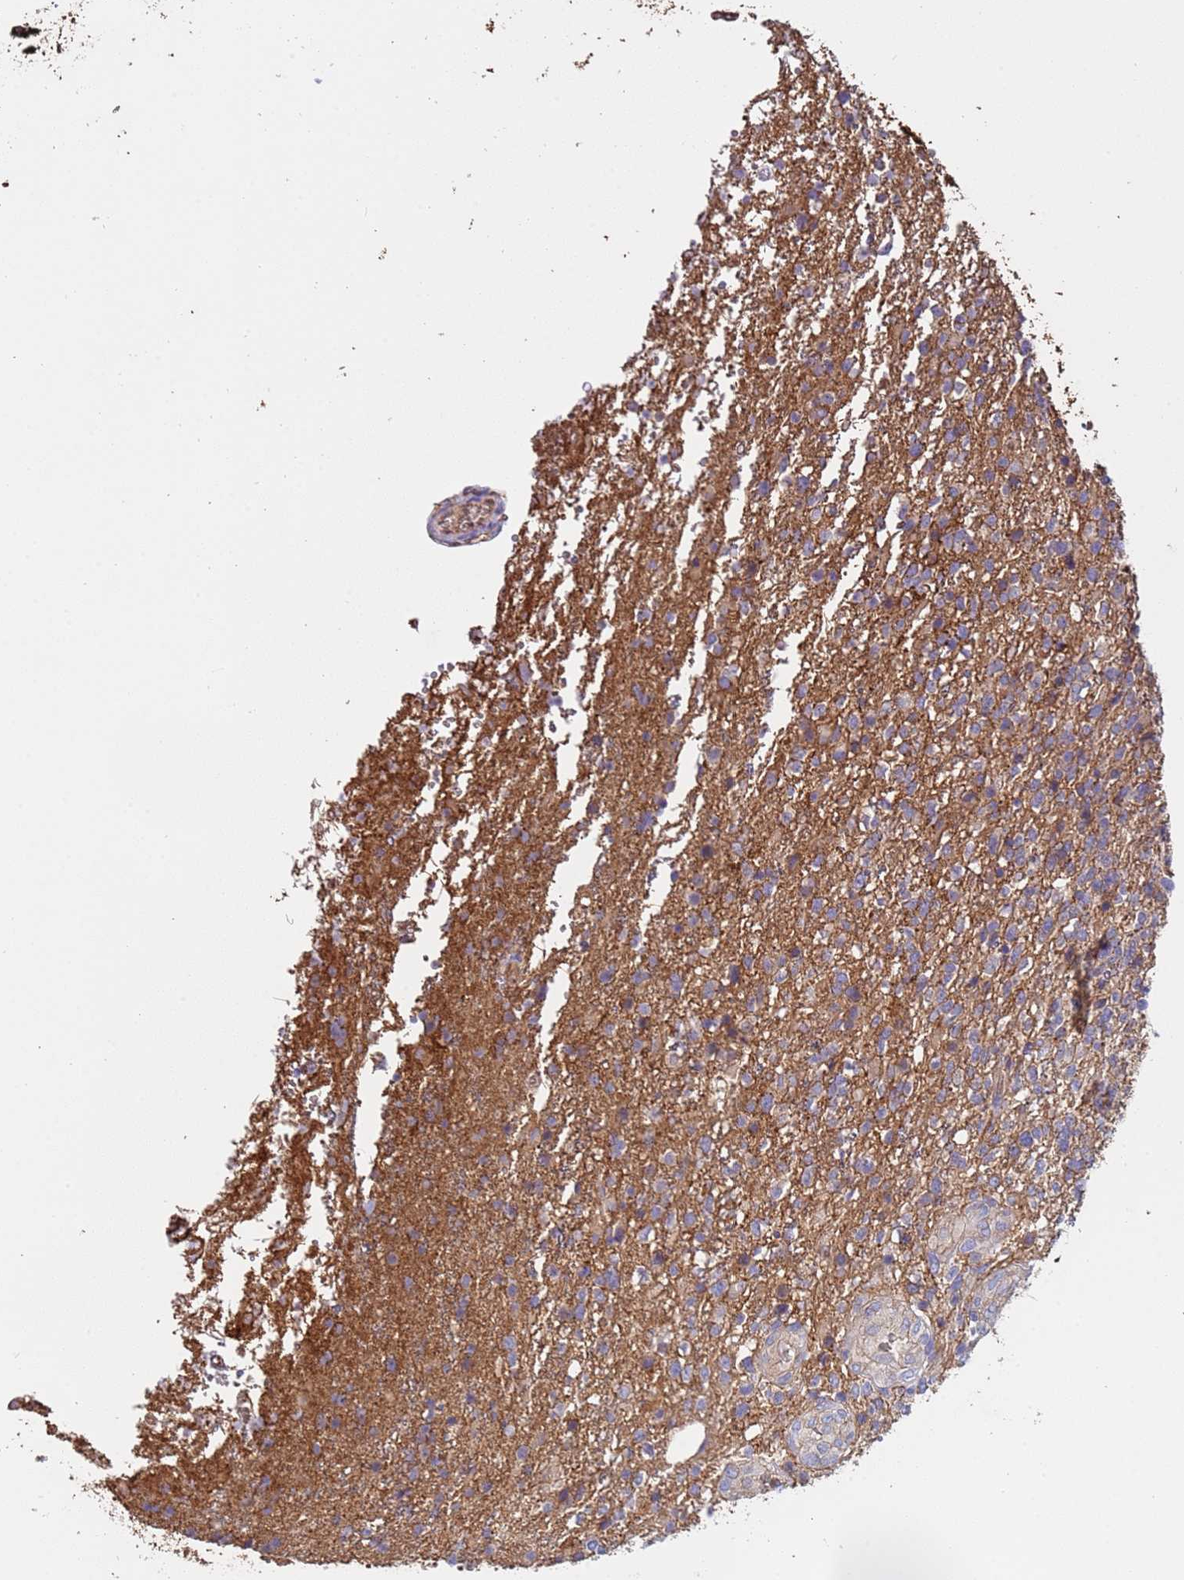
{"staining": {"intensity": "weak", "quantity": ">75%", "location": "cytoplasmic/membranous"}, "tissue": "glioma", "cell_type": "Tumor cells", "image_type": "cancer", "snomed": [{"axis": "morphology", "description": "Glioma, malignant, High grade"}, {"axis": "topography", "description": "Brain"}], "caption": "Protein analysis of glioma tissue demonstrates weak cytoplasmic/membranous staining in approximately >75% of tumor cells. (DAB (3,3'-diaminobenzidine) IHC, brown staining for protein, blue staining for nuclei).", "gene": "ZNF248", "patient": {"sex": "male", "age": 56}}